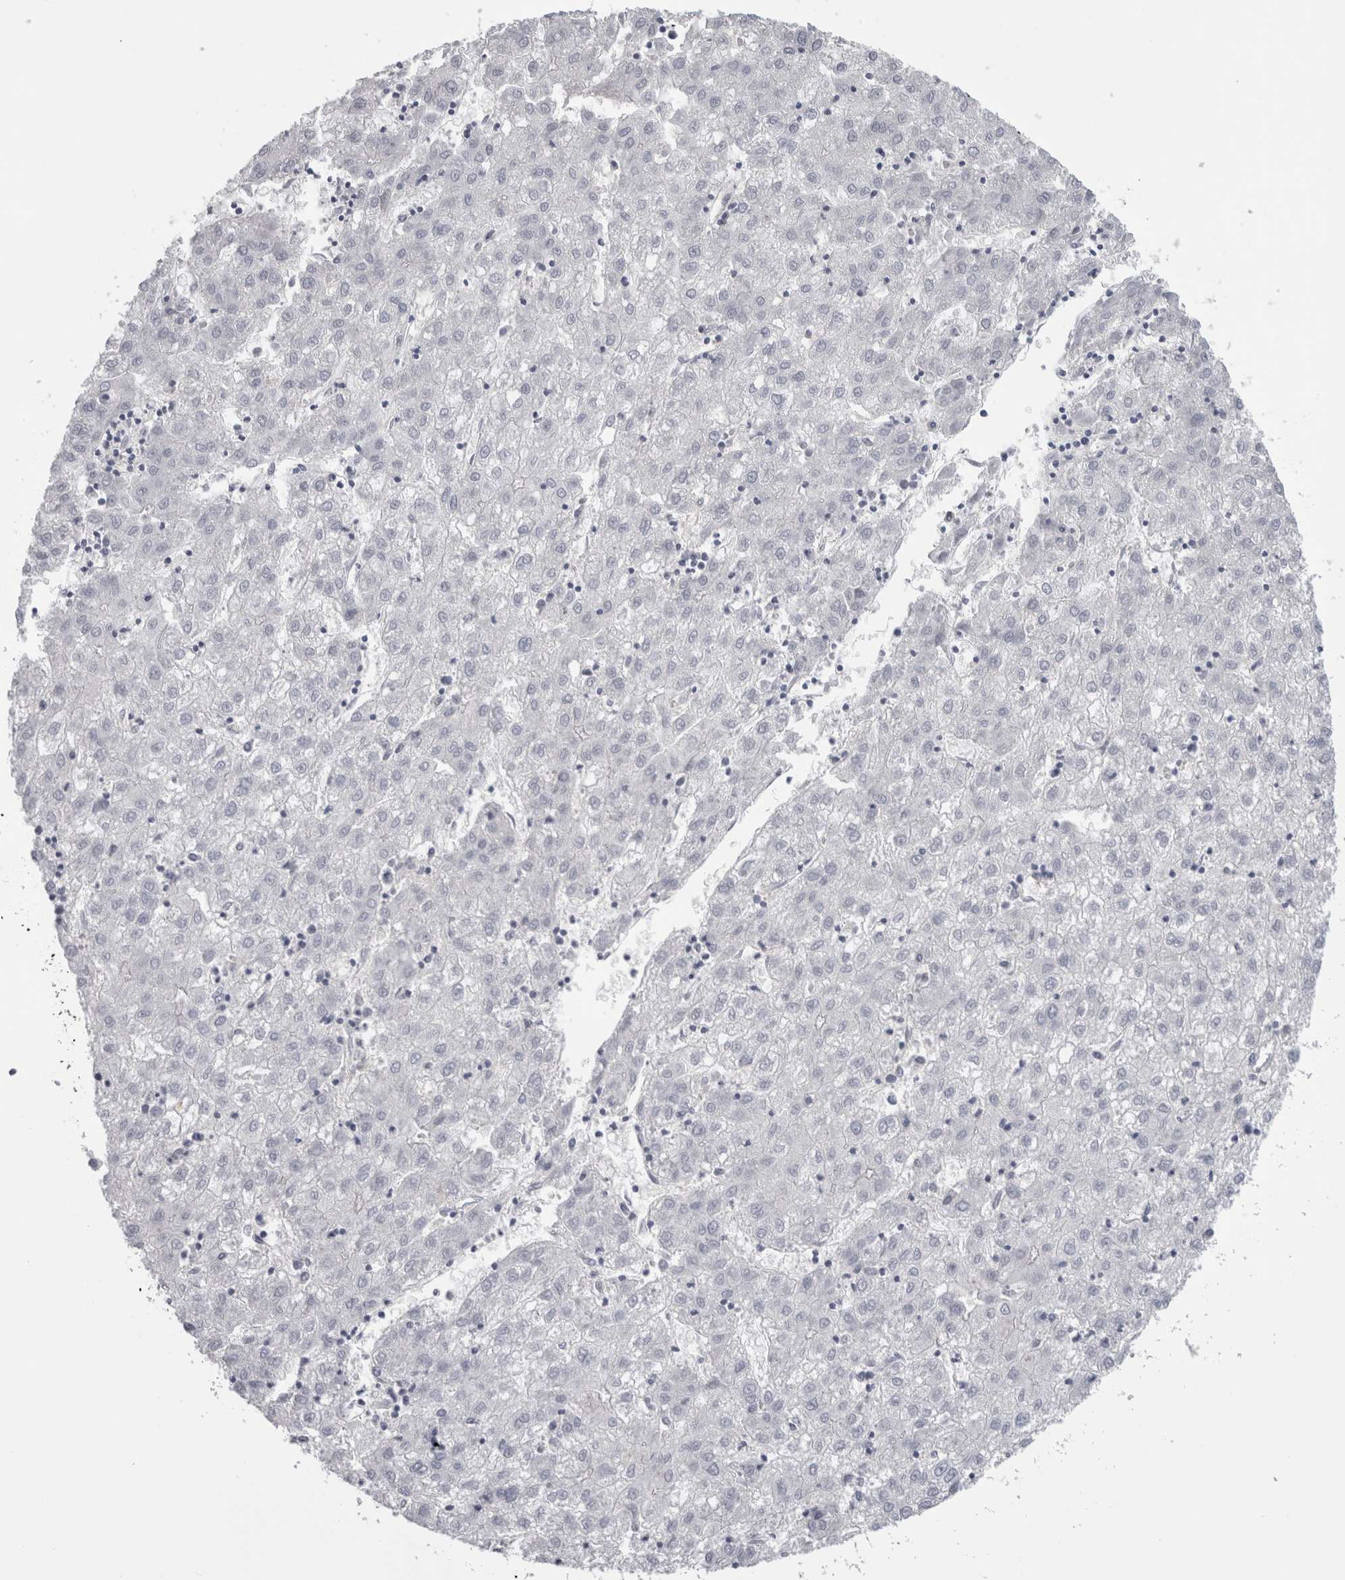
{"staining": {"intensity": "negative", "quantity": "none", "location": "none"}, "tissue": "liver cancer", "cell_type": "Tumor cells", "image_type": "cancer", "snomed": [{"axis": "morphology", "description": "Carcinoma, Hepatocellular, NOS"}, {"axis": "topography", "description": "Liver"}], "caption": "DAB (3,3'-diaminobenzidine) immunohistochemical staining of human liver hepatocellular carcinoma demonstrates no significant positivity in tumor cells.", "gene": "SCRN1", "patient": {"sex": "male", "age": 72}}